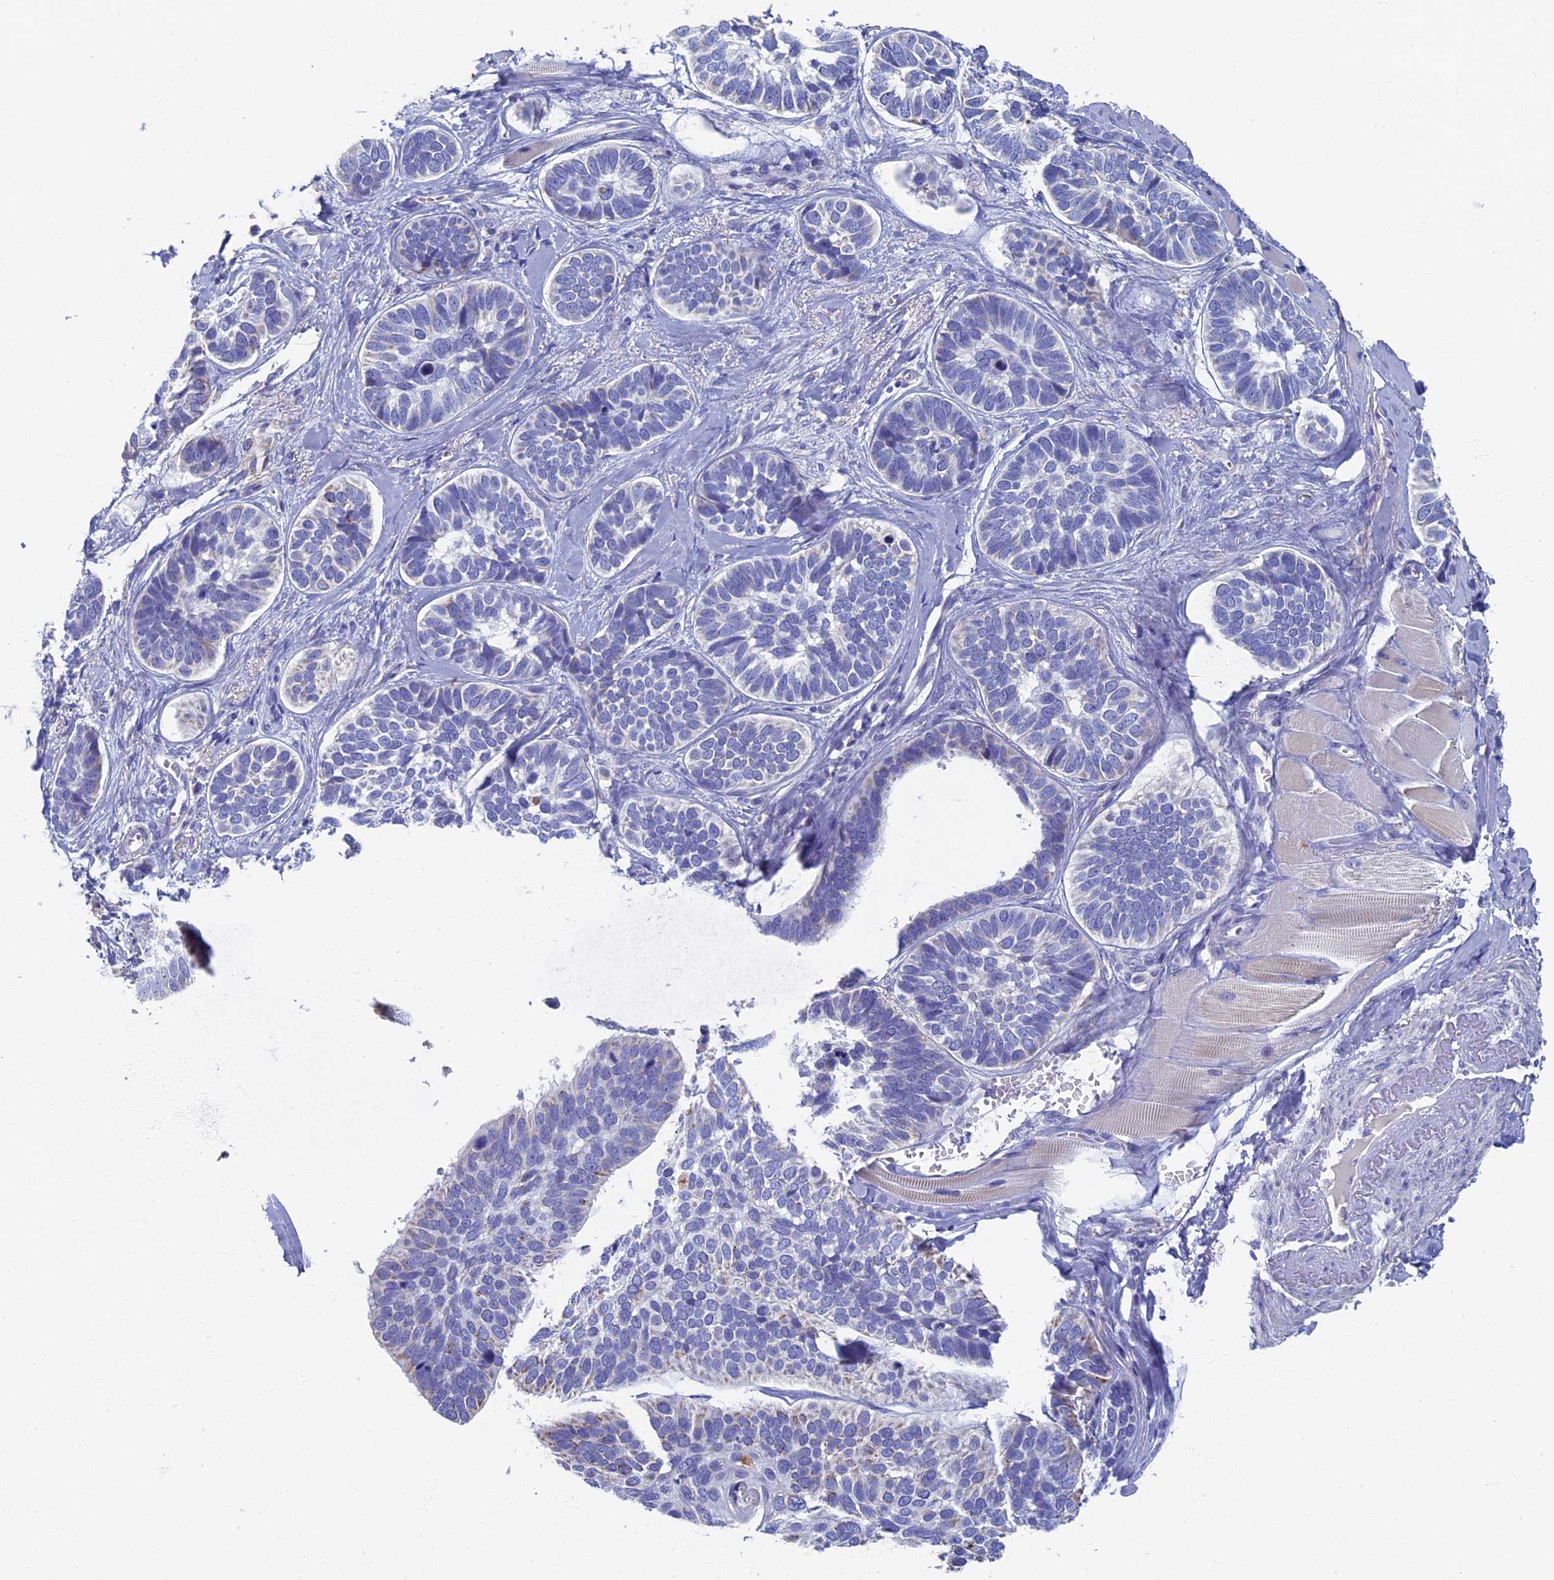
{"staining": {"intensity": "negative", "quantity": "none", "location": "none"}, "tissue": "skin cancer", "cell_type": "Tumor cells", "image_type": "cancer", "snomed": [{"axis": "morphology", "description": "Basal cell carcinoma"}, {"axis": "topography", "description": "Skin"}], "caption": "Immunohistochemistry (IHC) image of neoplastic tissue: skin basal cell carcinoma stained with DAB reveals no significant protein staining in tumor cells. Brightfield microscopy of immunohistochemistry stained with DAB (brown) and hematoxylin (blue), captured at high magnification.", "gene": "OAT", "patient": {"sex": "male", "age": 62}}